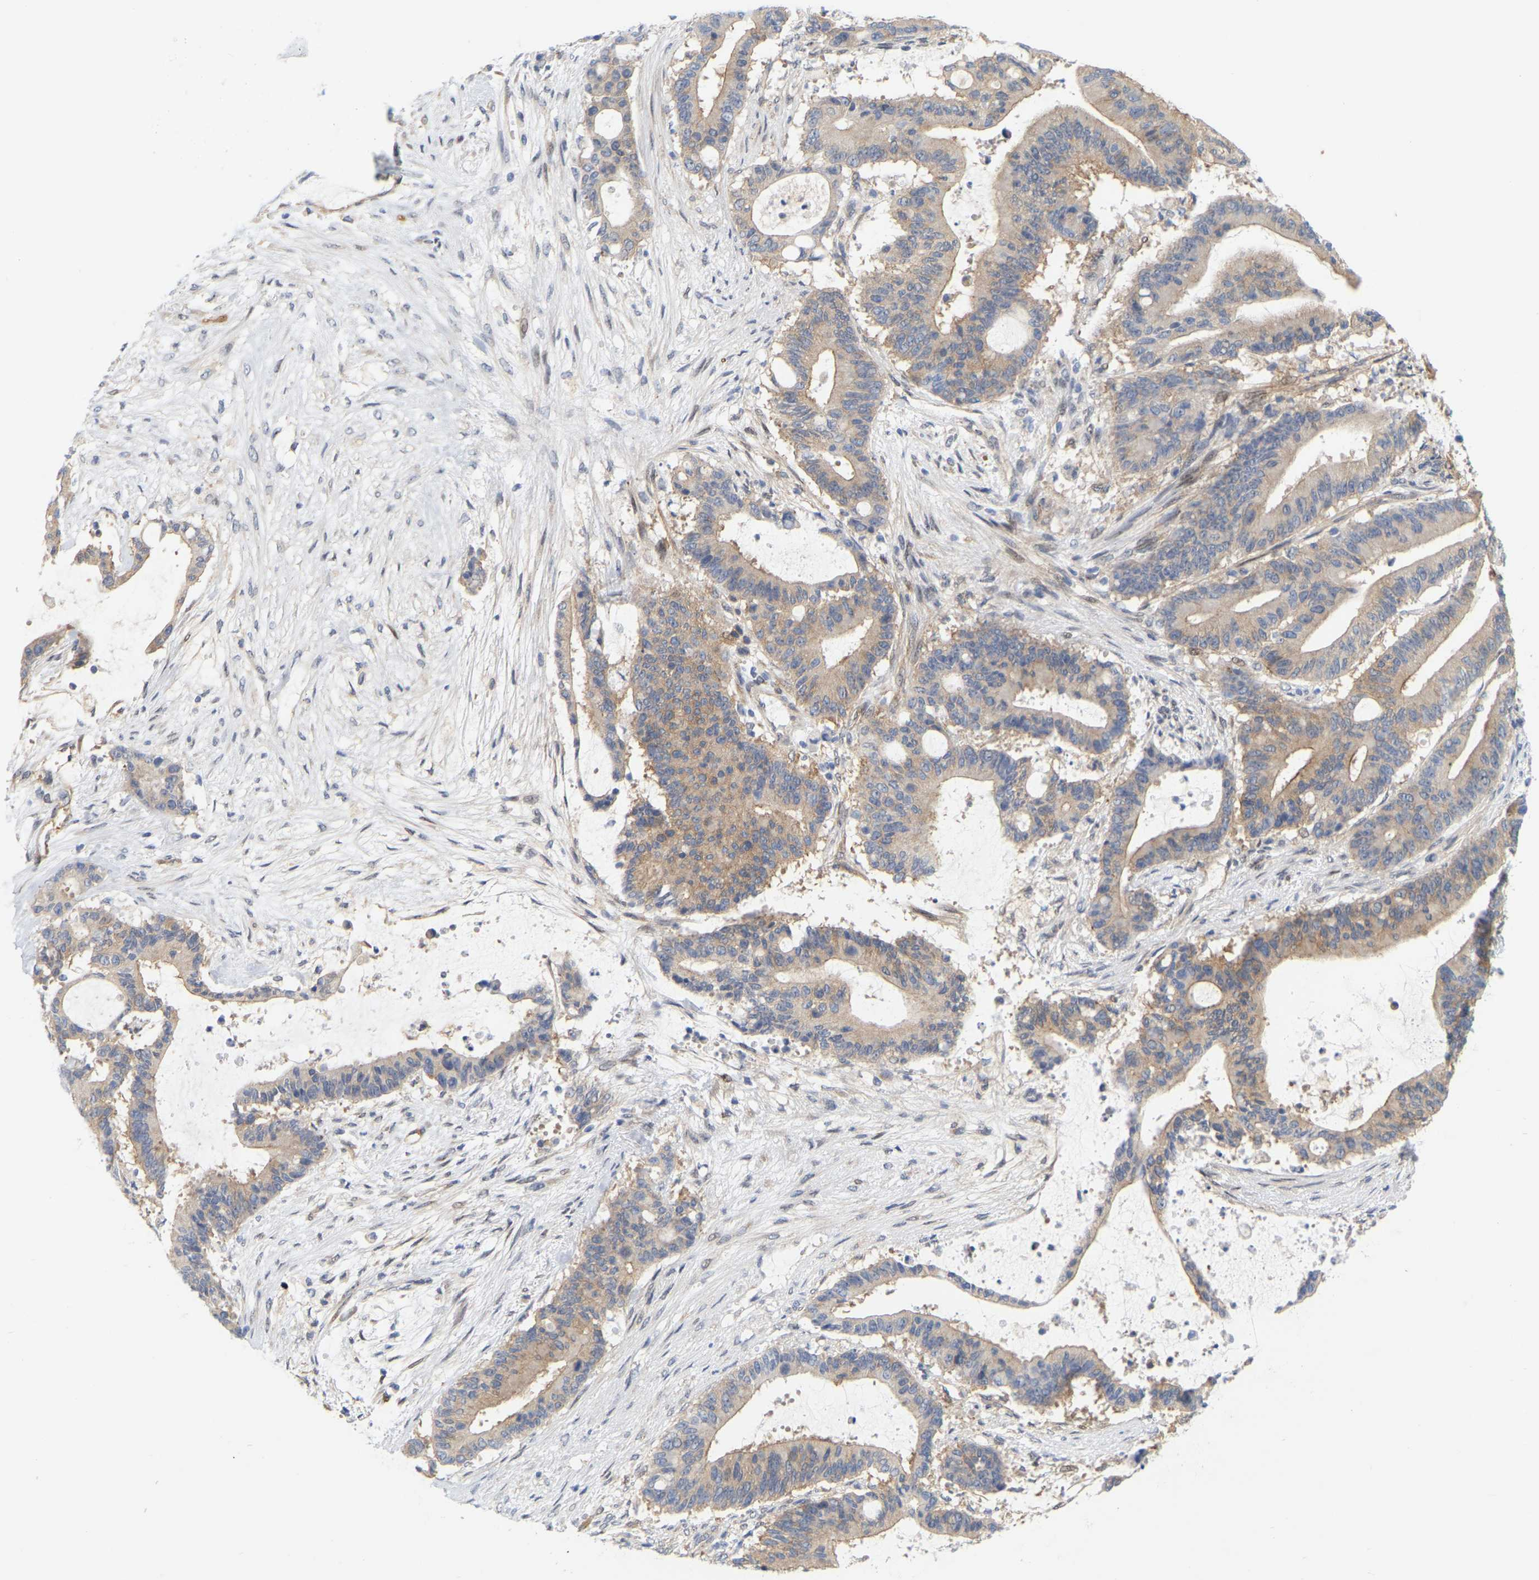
{"staining": {"intensity": "weak", "quantity": "25%-75%", "location": "cytoplasmic/membranous"}, "tissue": "liver cancer", "cell_type": "Tumor cells", "image_type": "cancer", "snomed": [{"axis": "morphology", "description": "Cholangiocarcinoma"}, {"axis": "topography", "description": "Liver"}], "caption": "Human liver cancer stained with a brown dye reveals weak cytoplasmic/membranous positive positivity in approximately 25%-75% of tumor cells.", "gene": "RAPH1", "patient": {"sex": "female", "age": 73}}